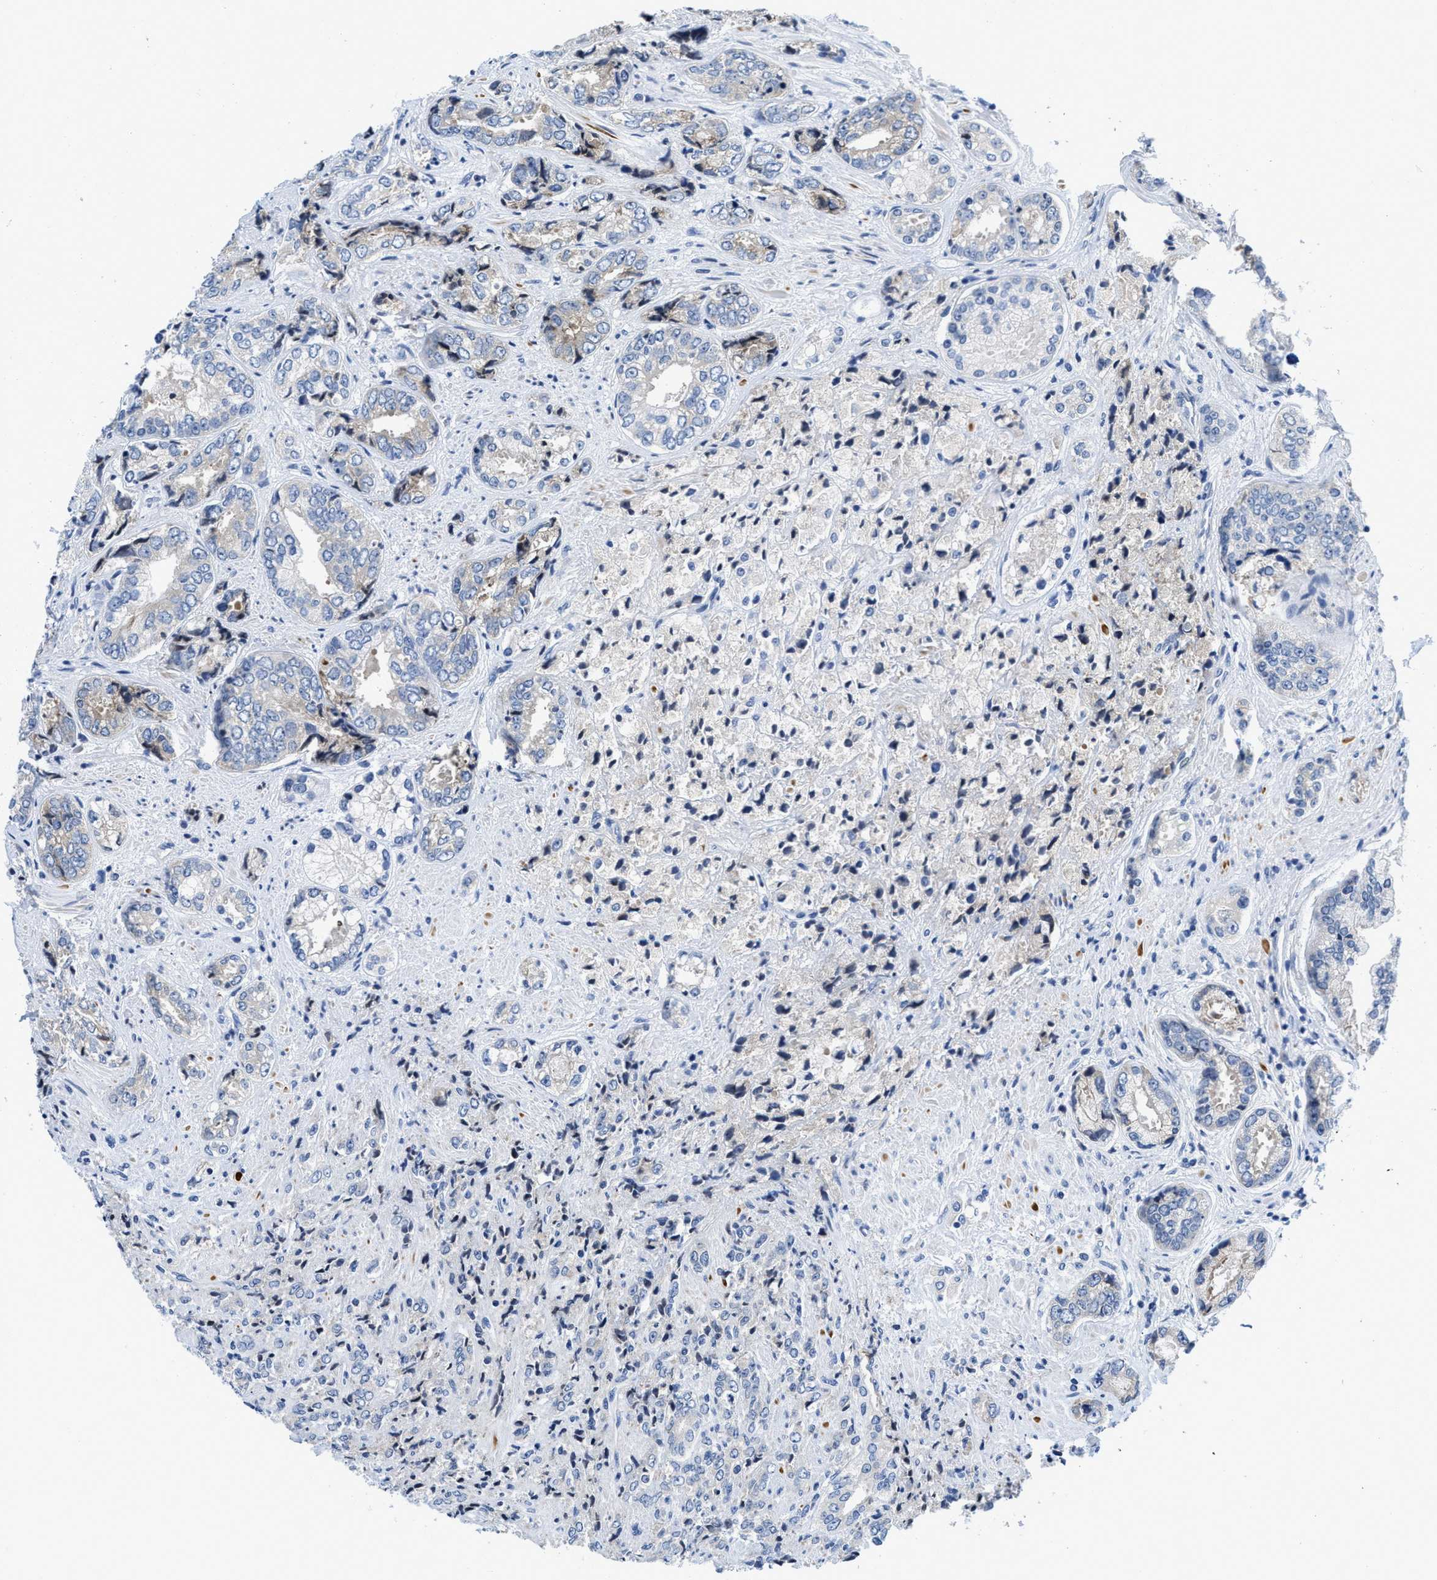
{"staining": {"intensity": "negative", "quantity": "none", "location": "none"}, "tissue": "prostate cancer", "cell_type": "Tumor cells", "image_type": "cancer", "snomed": [{"axis": "morphology", "description": "Adenocarcinoma, High grade"}, {"axis": "topography", "description": "Prostate"}], "caption": "This is an immunohistochemistry image of human prostate adenocarcinoma (high-grade). There is no staining in tumor cells.", "gene": "IKBKE", "patient": {"sex": "male", "age": 61}}